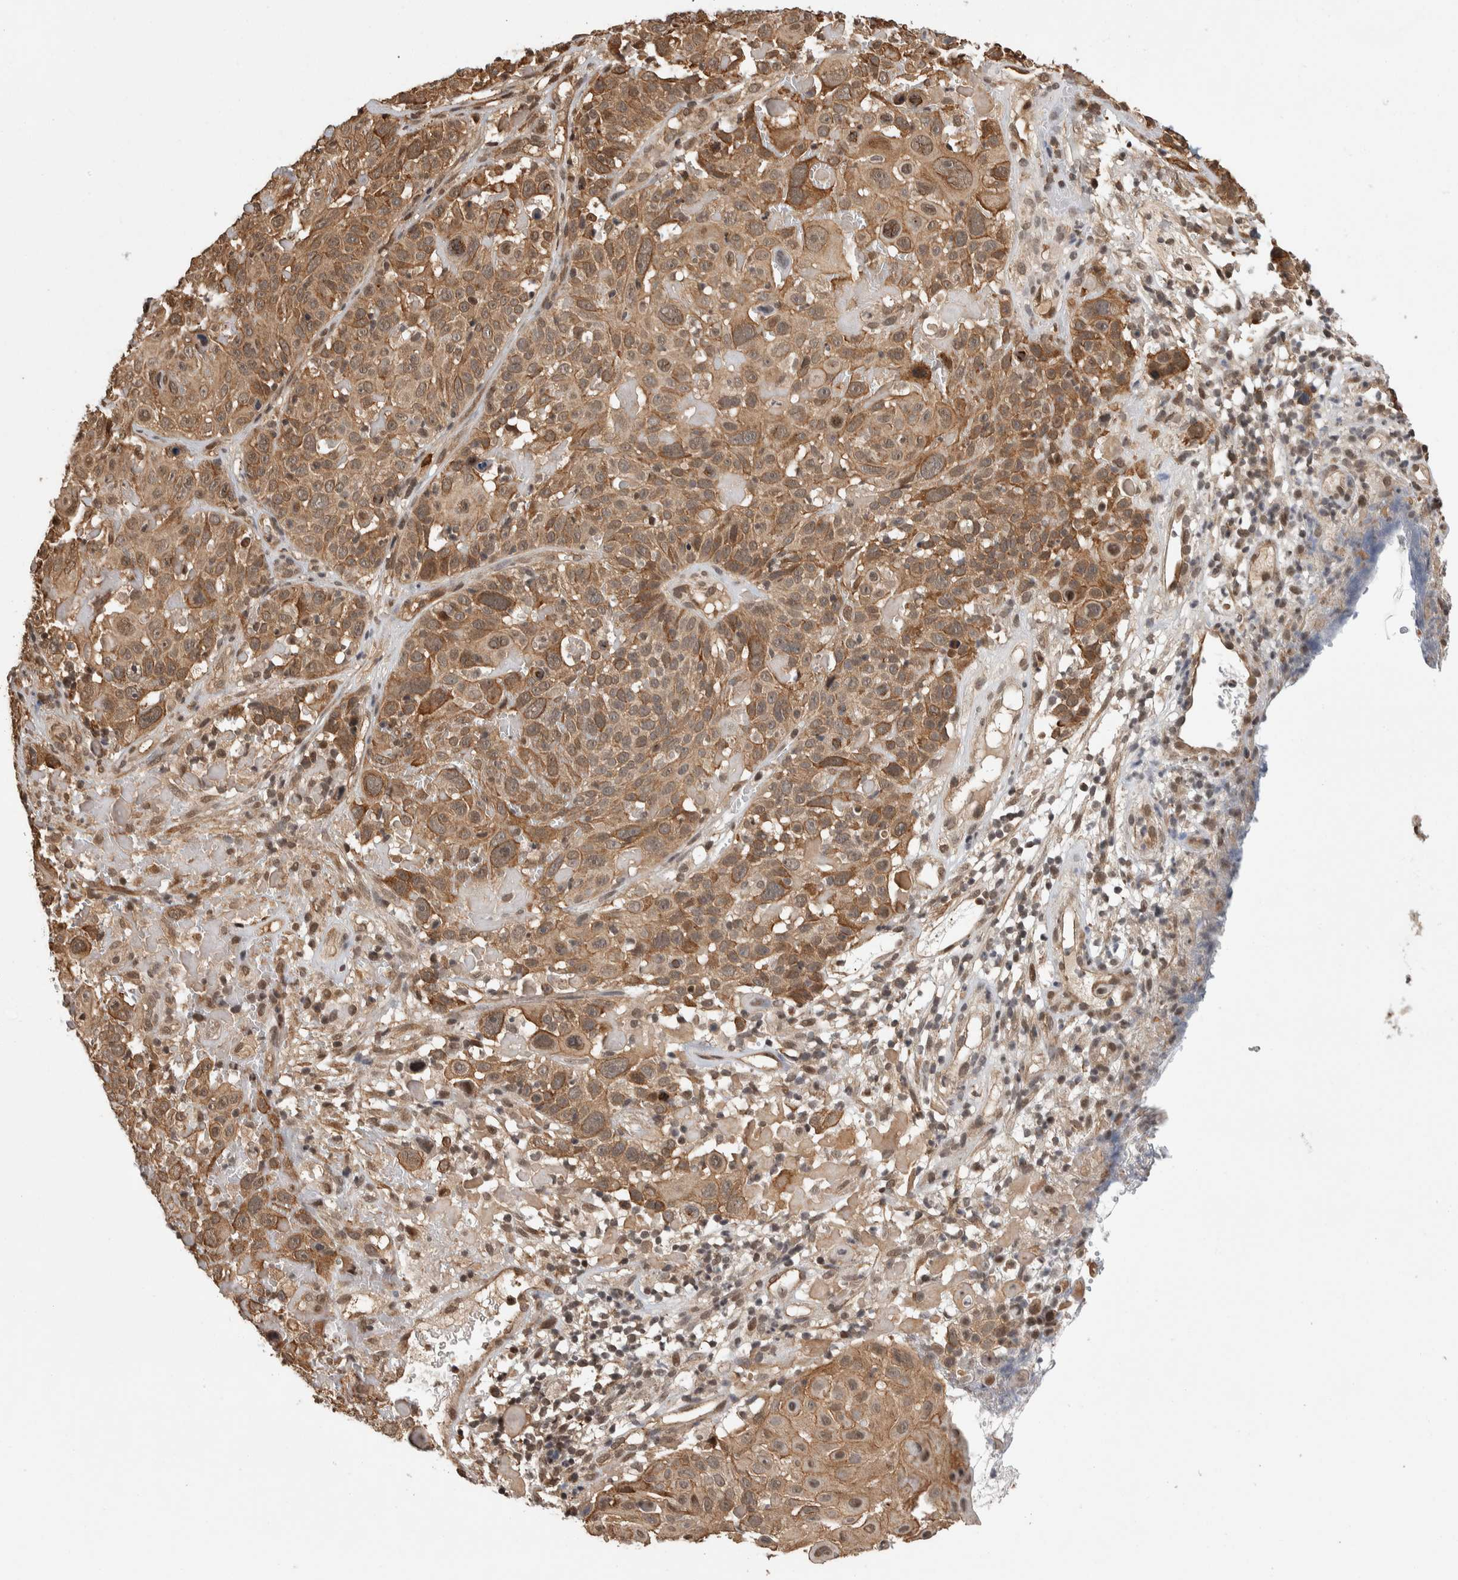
{"staining": {"intensity": "weak", "quantity": ">75%", "location": "cytoplasmic/membranous,nuclear"}, "tissue": "cervical cancer", "cell_type": "Tumor cells", "image_type": "cancer", "snomed": [{"axis": "morphology", "description": "Squamous cell carcinoma, NOS"}, {"axis": "topography", "description": "Cervix"}], "caption": "Protein staining of cervical cancer tissue displays weak cytoplasmic/membranous and nuclear staining in approximately >75% of tumor cells.", "gene": "ZNF592", "patient": {"sex": "female", "age": 74}}